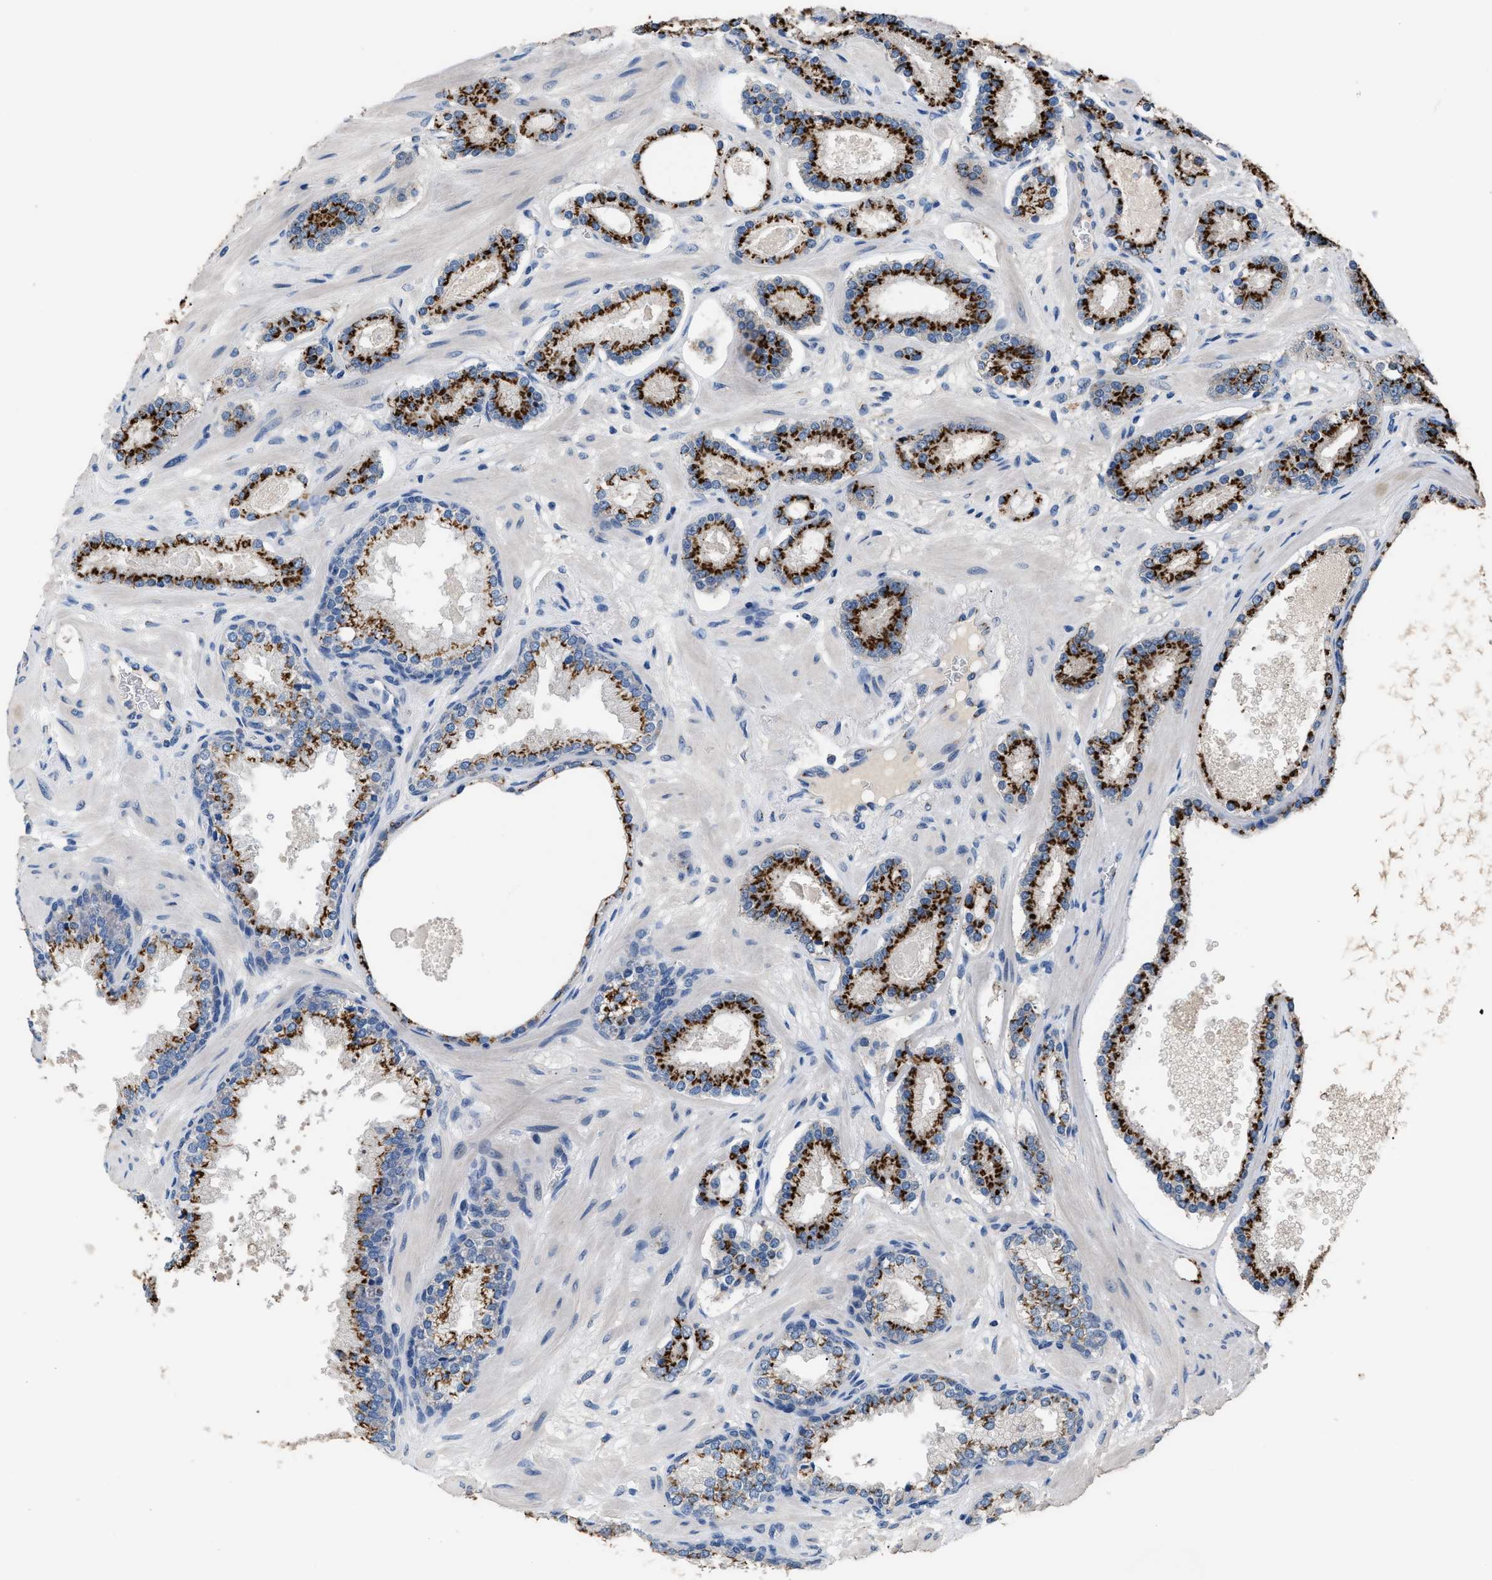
{"staining": {"intensity": "strong", "quantity": ">75%", "location": "cytoplasmic/membranous"}, "tissue": "prostate cancer", "cell_type": "Tumor cells", "image_type": "cancer", "snomed": [{"axis": "morphology", "description": "Adenocarcinoma, Low grade"}, {"axis": "topography", "description": "Prostate"}], "caption": "This is a histology image of immunohistochemistry (IHC) staining of prostate cancer, which shows strong staining in the cytoplasmic/membranous of tumor cells.", "gene": "GOLM1", "patient": {"sex": "male", "age": 63}}